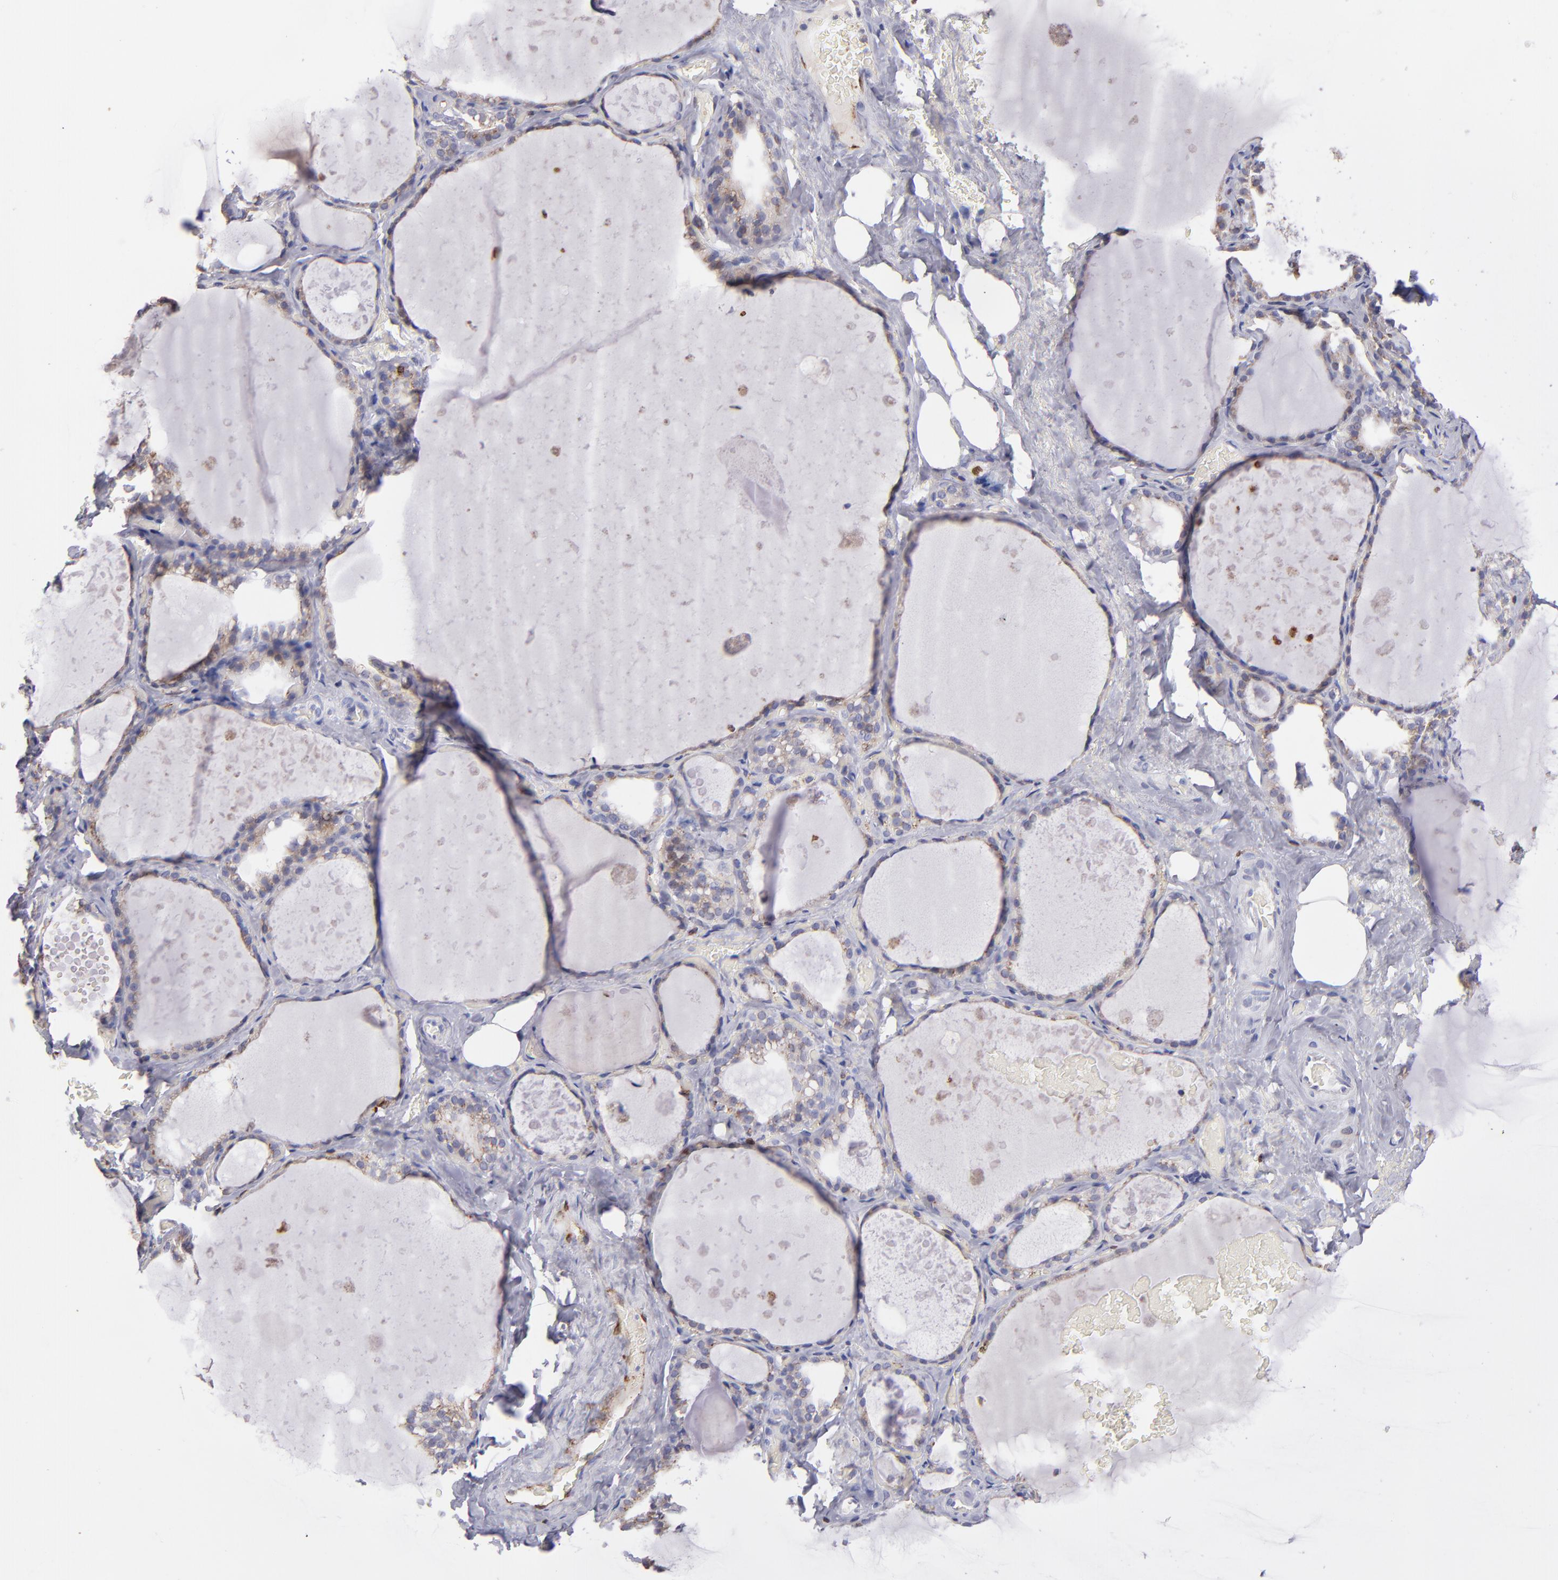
{"staining": {"intensity": "weak", "quantity": "<25%", "location": "cytoplasmic/membranous"}, "tissue": "thyroid gland", "cell_type": "Glandular cells", "image_type": "normal", "snomed": [{"axis": "morphology", "description": "Normal tissue, NOS"}, {"axis": "topography", "description": "Thyroid gland"}], "caption": "There is no significant expression in glandular cells of thyroid gland. (IHC, brightfield microscopy, high magnification).", "gene": "PTGS1", "patient": {"sex": "male", "age": 61}}